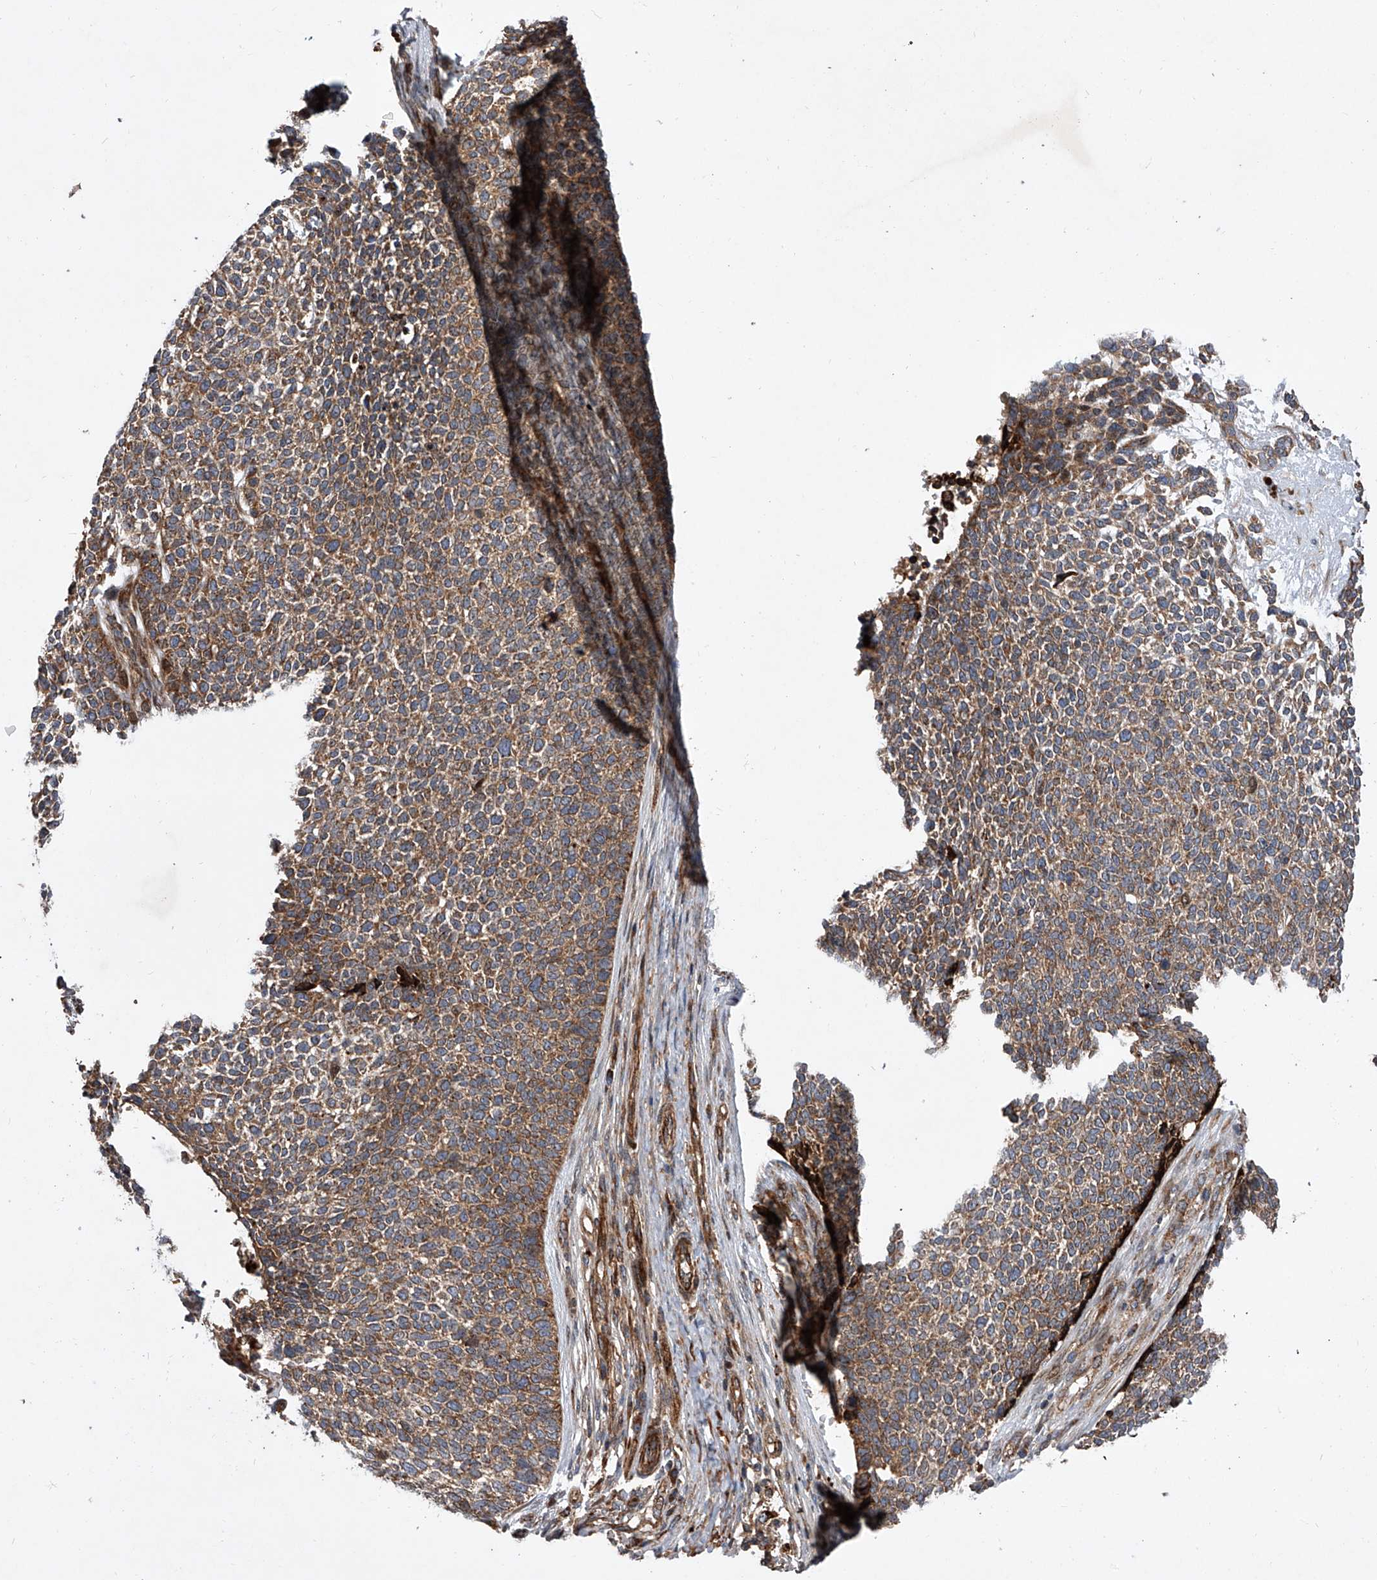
{"staining": {"intensity": "moderate", "quantity": ">75%", "location": "cytoplasmic/membranous"}, "tissue": "skin cancer", "cell_type": "Tumor cells", "image_type": "cancer", "snomed": [{"axis": "morphology", "description": "Basal cell carcinoma"}, {"axis": "topography", "description": "Skin"}], "caption": "An image showing moderate cytoplasmic/membranous staining in about >75% of tumor cells in skin basal cell carcinoma, as visualized by brown immunohistochemical staining.", "gene": "USP47", "patient": {"sex": "female", "age": 84}}